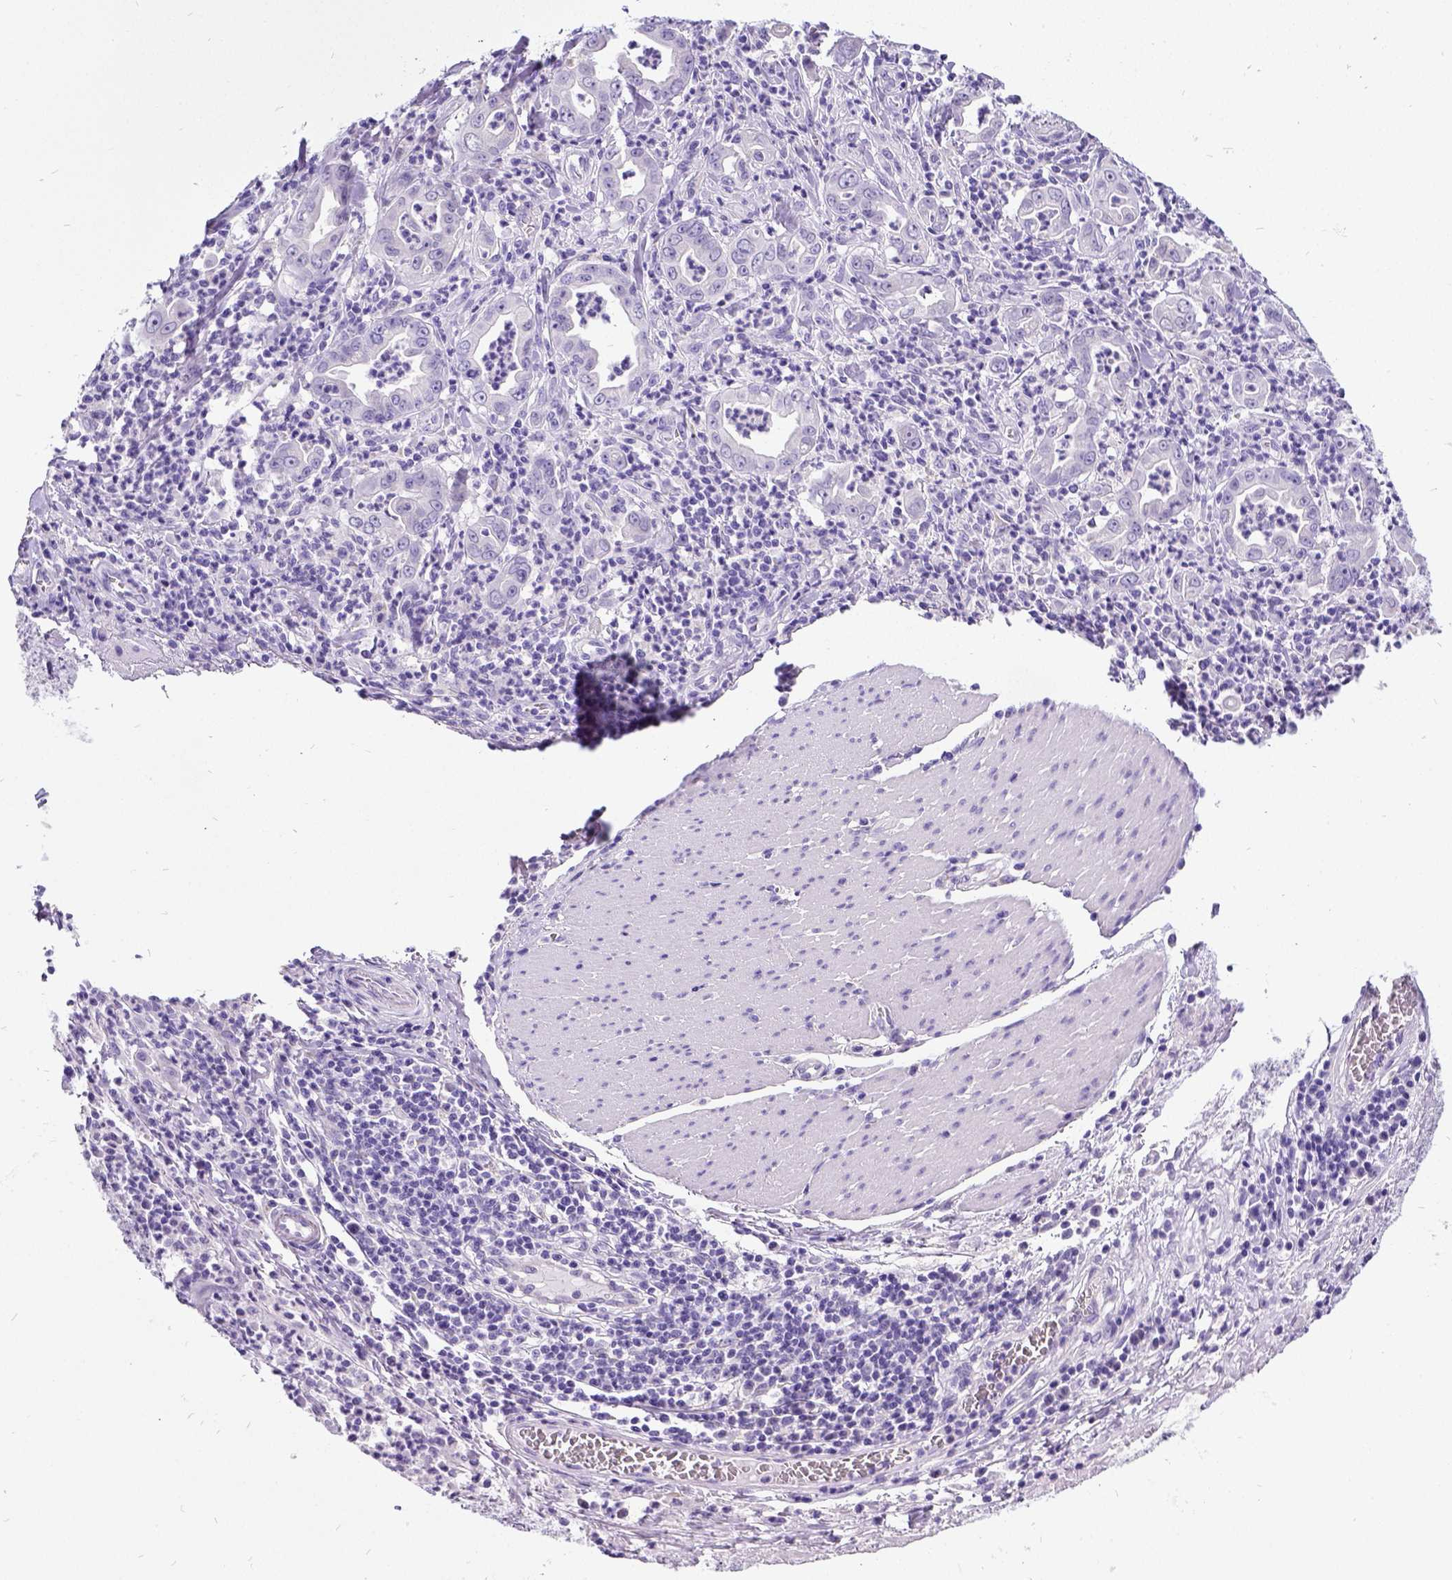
{"staining": {"intensity": "negative", "quantity": "none", "location": "none"}, "tissue": "stomach cancer", "cell_type": "Tumor cells", "image_type": "cancer", "snomed": [{"axis": "morphology", "description": "Adenocarcinoma, NOS"}, {"axis": "topography", "description": "Stomach, upper"}], "caption": "An immunohistochemistry (IHC) micrograph of stomach adenocarcinoma is shown. There is no staining in tumor cells of stomach adenocarcinoma.", "gene": "SATB2", "patient": {"sex": "female", "age": 79}}